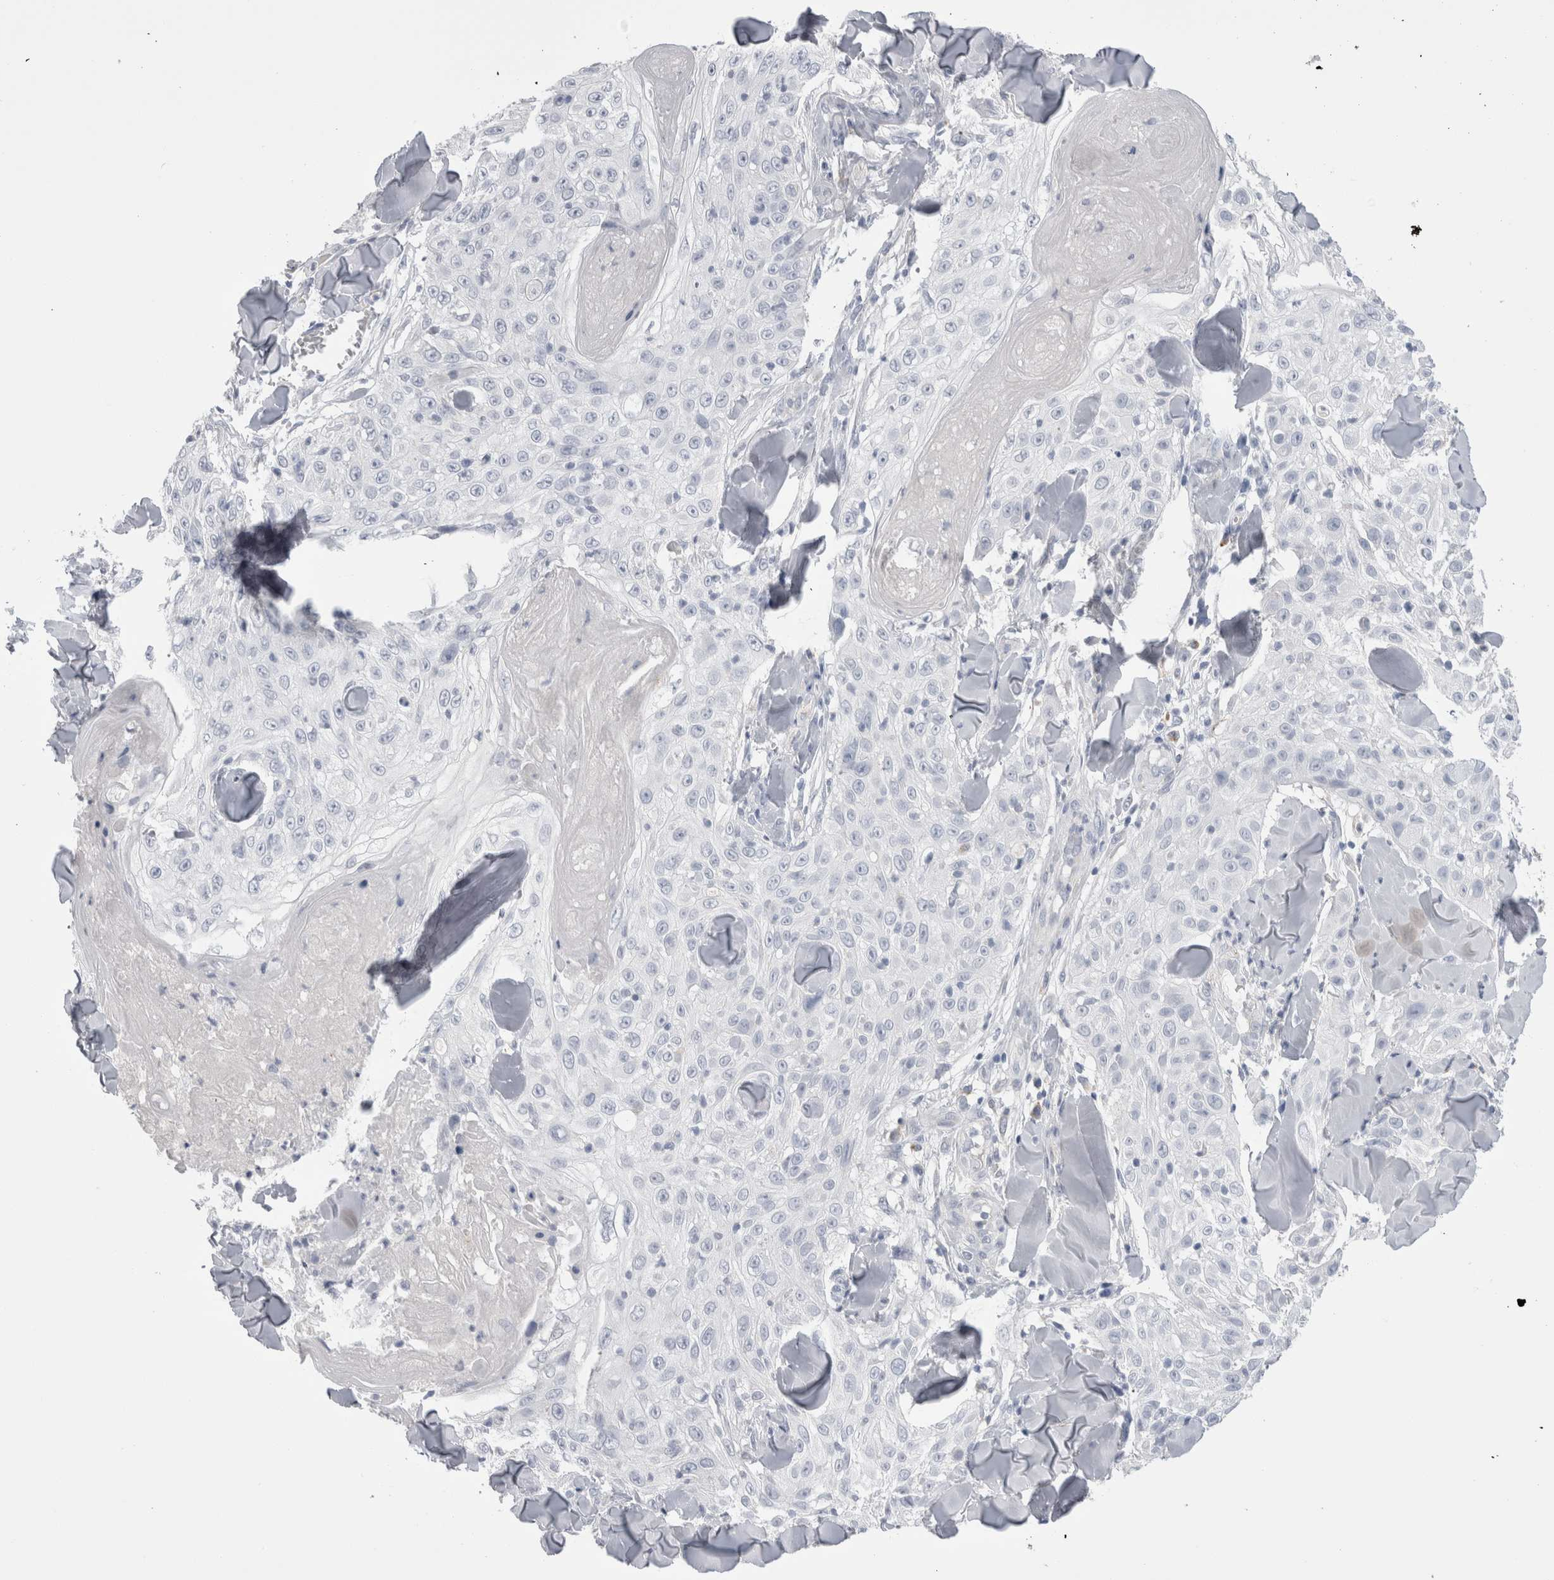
{"staining": {"intensity": "negative", "quantity": "none", "location": "none"}, "tissue": "skin cancer", "cell_type": "Tumor cells", "image_type": "cancer", "snomed": [{"axis": "morphology", "description": "Squamous cell carcinoma, NOS"}, {"axis": "topography", "description": "Skin"}], "caption": "Human squamous cell carcinoma (skin) stained for a protein using IHC exhibits no positivity in tumor cells.", "gene": "EPDR1", "patient": {"sex": "male", "age": 86}}